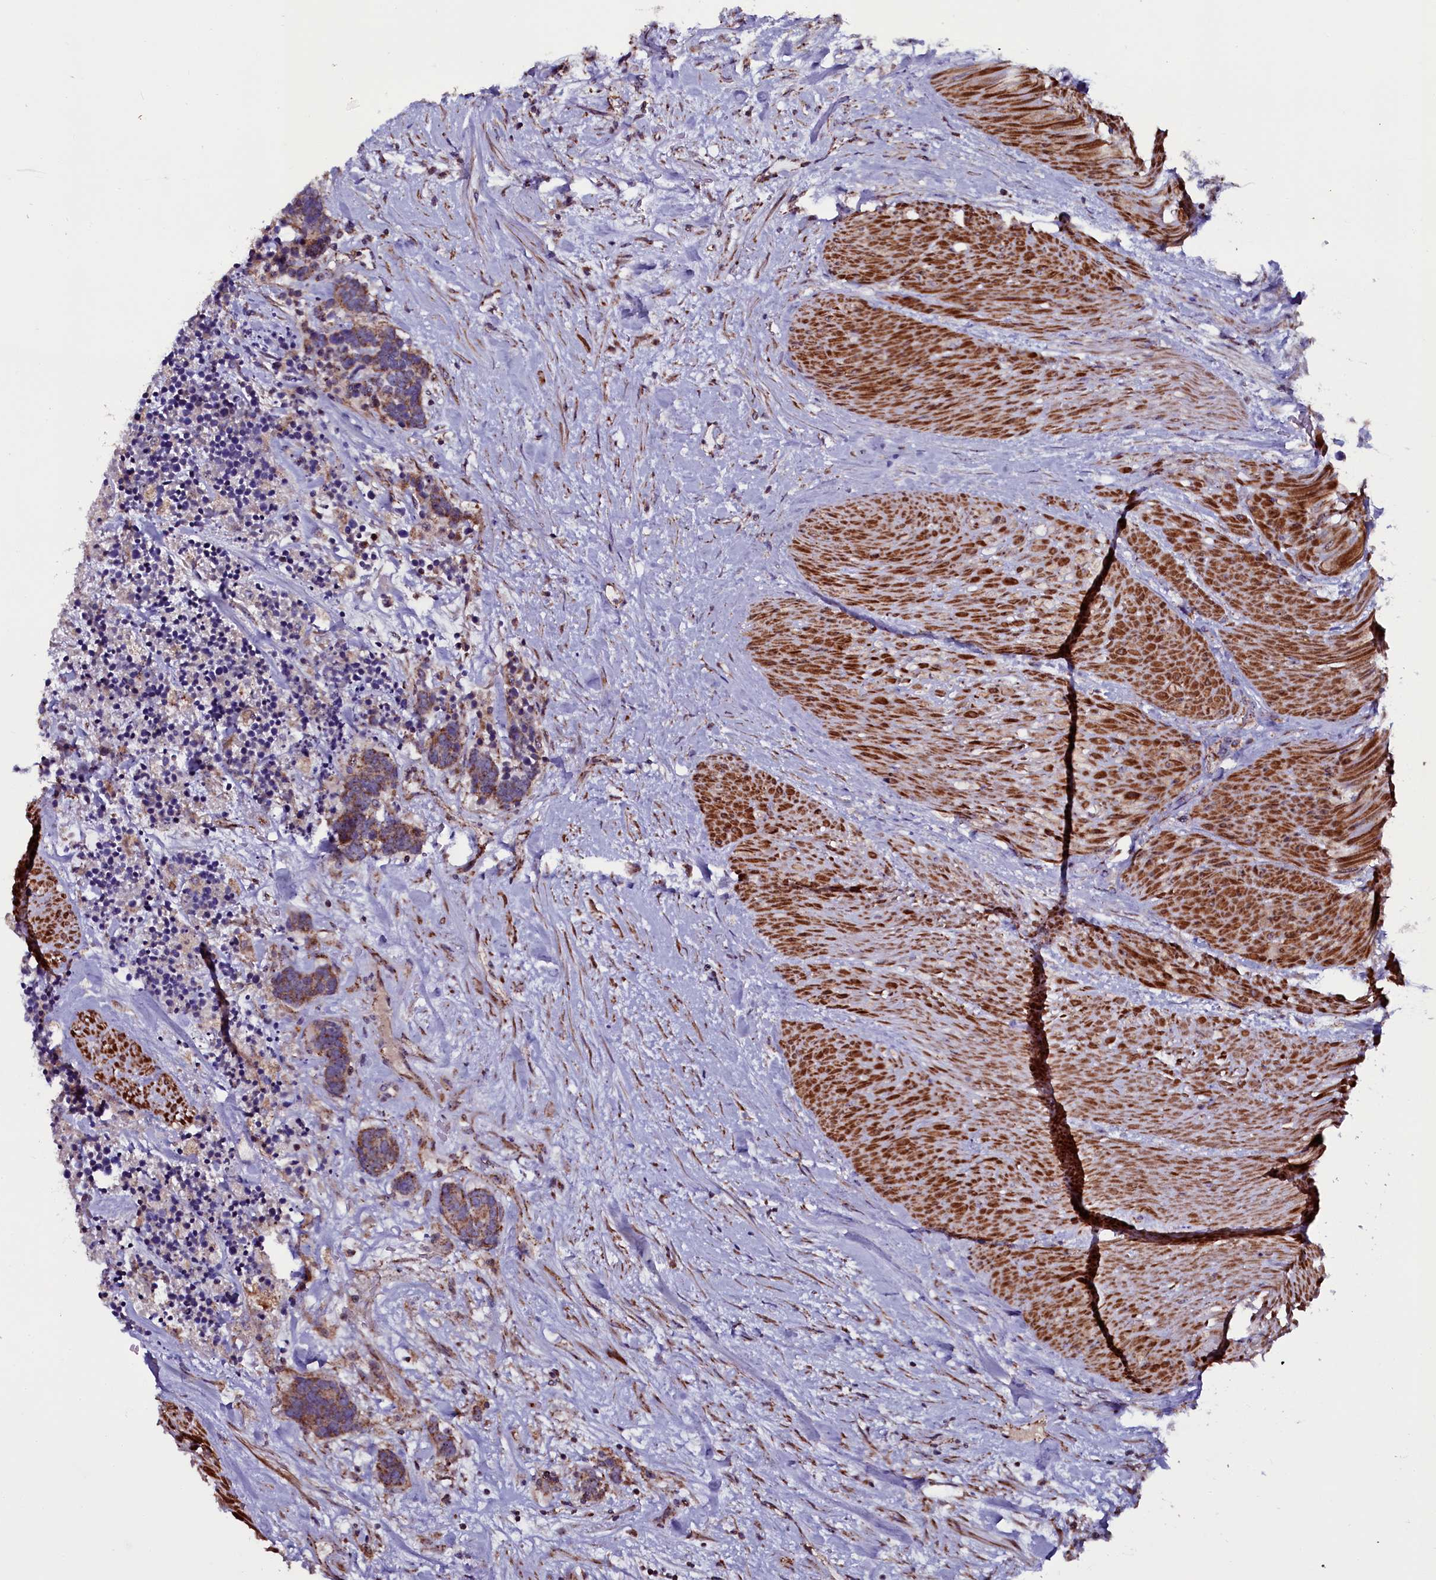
{"staining": {"intensity": "weak", "quantity": ">75%", "location": "cytoplasmic/membranous"}, "tissue": "carcinoid", "cell_type": "Tumor cells", "image_type": "cancer", "snomed": [{"axis": "morphology", "description": "Carcinoma, NOS"}, {"axis": "morphology", "description": "Carcinoid, malignant, NOS"}, {"axis": "topography", "description": "Urinary bladder"}], "caption": "Protein expression analysis of human carcinoid reveals weak cytoplasmic/membranous staining in approximately >75% of tumor cells.", "gene": "NAA80", "patient": {"sex": "male", "age": 57}}